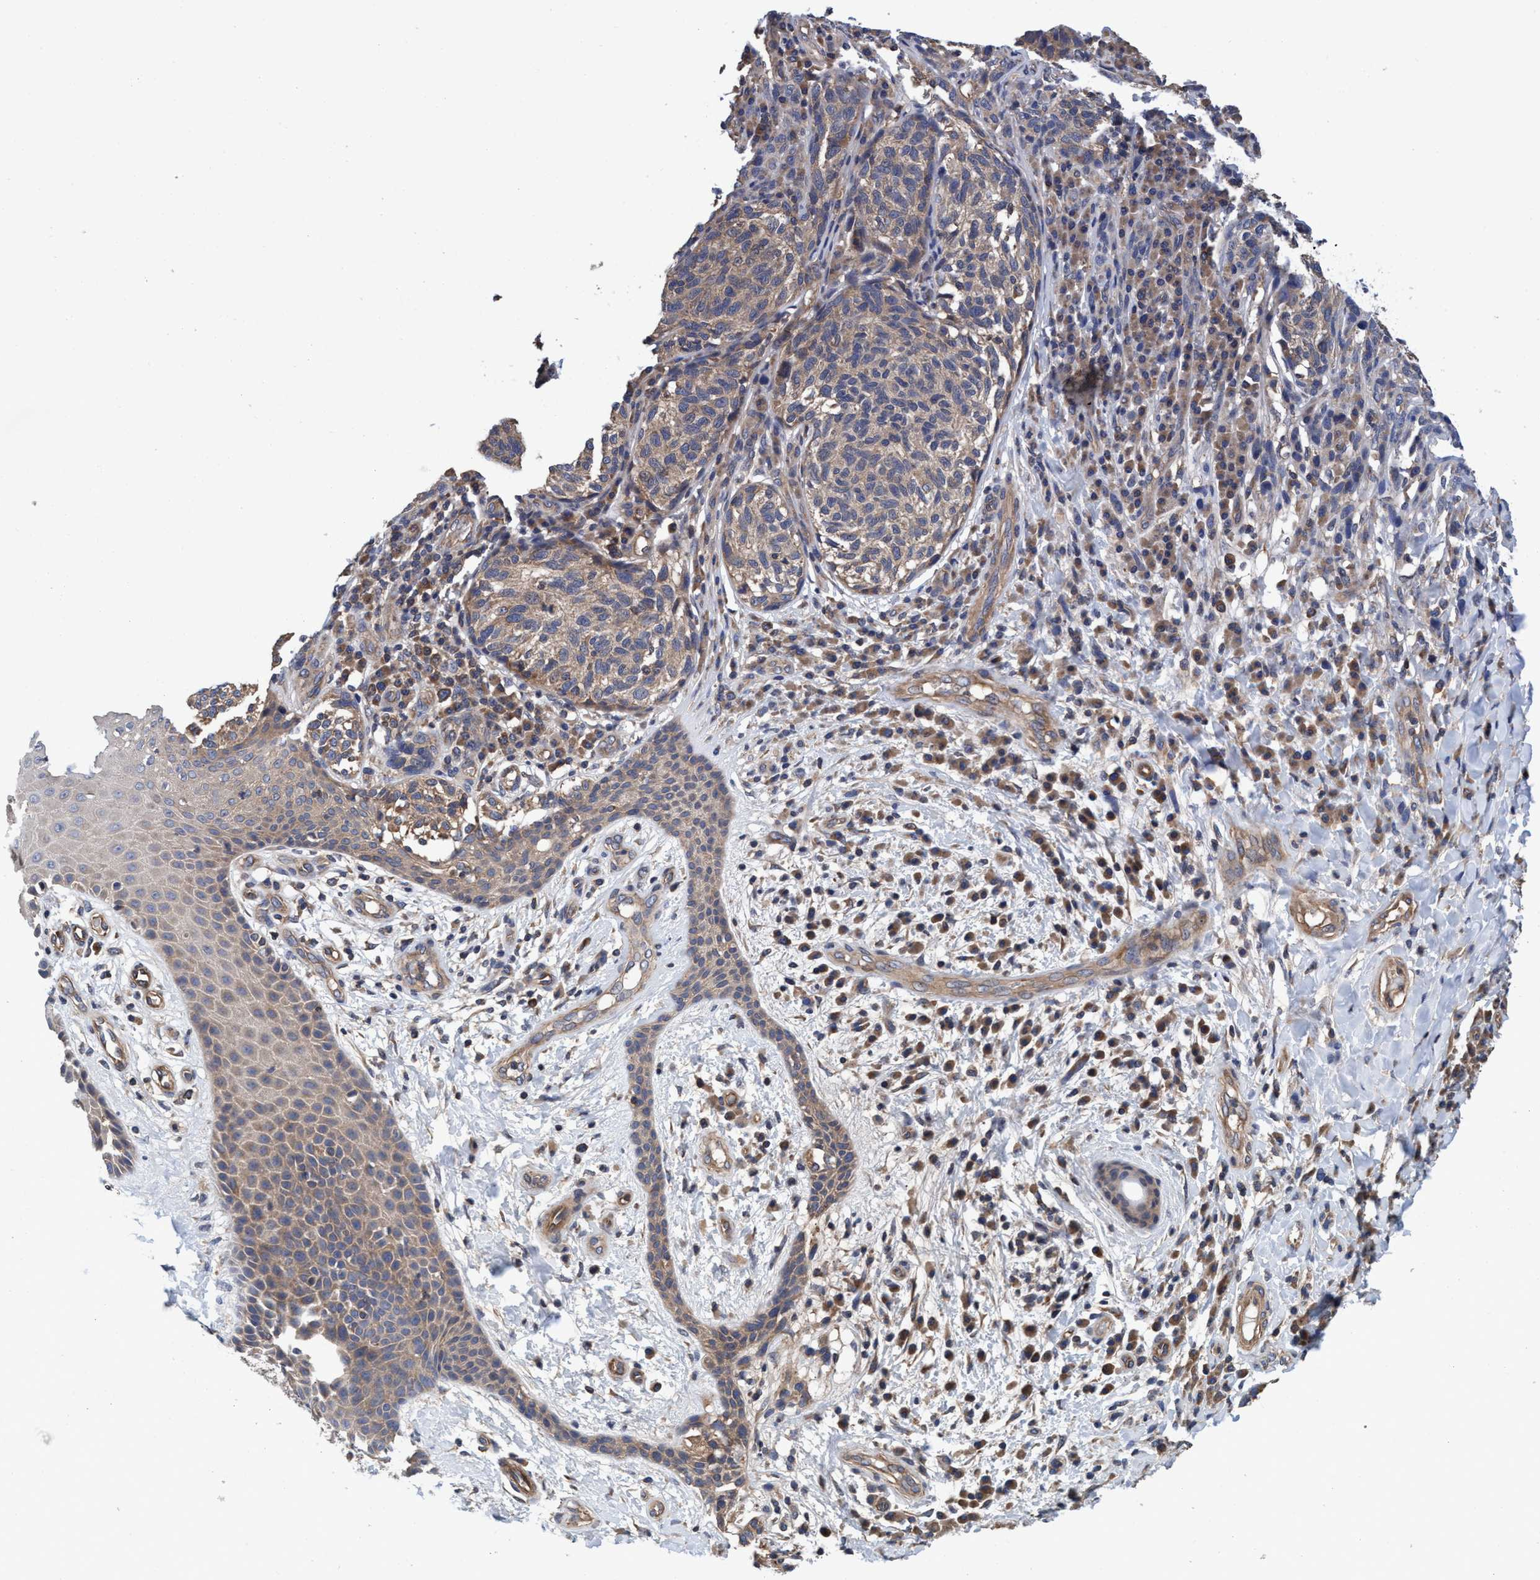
{"staining": {"intensity": "weak", "quantity": ">75%", "location": "cytoplasmic/membranous"}, "tissue": "melanoma", "cell_type": "Tumor cells", "image_type": "cancer", "snomed": [{"axis": "morphology", "description": "Malignant melanoma, NOS"}, {"axis": "topography", "description": "Skin"}], "caption": "Human malignant melanoma stained with a brown dye demonstrates weak cytoplasmic/membranous positive expression in about >75% of tumor cells.", "gene": "CALCOCO2", "patient": {"sex": "female", "age": 73}}